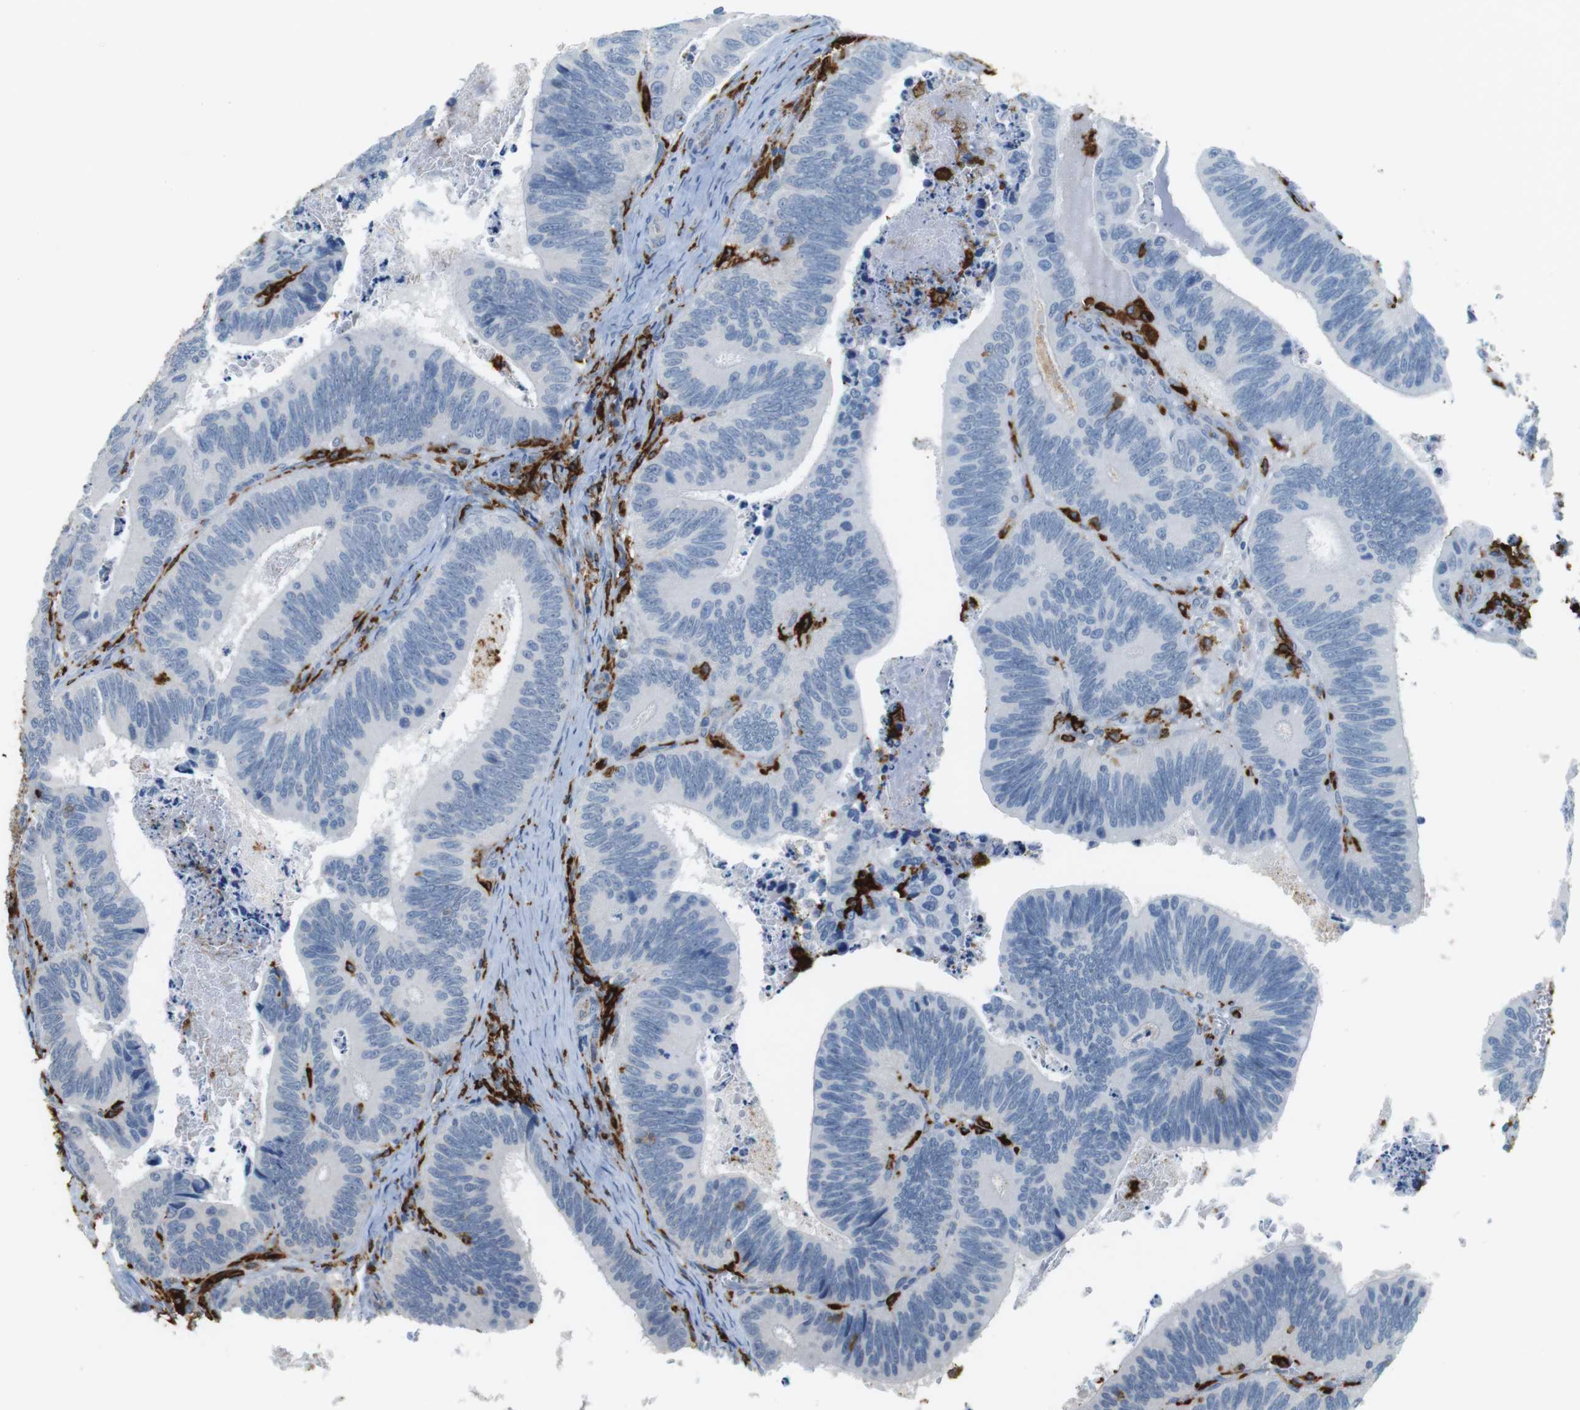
{"staining": {"intensity": "negative", "quantity": "none", "location": "none"}, "tissue": "colorectal cancer", "cell_type": "Tumor cells", "image_type": "cancer", "snomed": [{"axis": "morphology", "description": "Inflammation, NOS"}, {"axis": "morphology", "description": "Adenocarcinoma, NOS"}, {"axis": "topography", "description": "Colon"}], "caption": "Immunohistochemistry of colorectal cancer (adenocarcinoma) exhibits no positivity in tumor cells.", "gene": "HLA-DRA", "patient": {"sex": "male", "age": 72}}